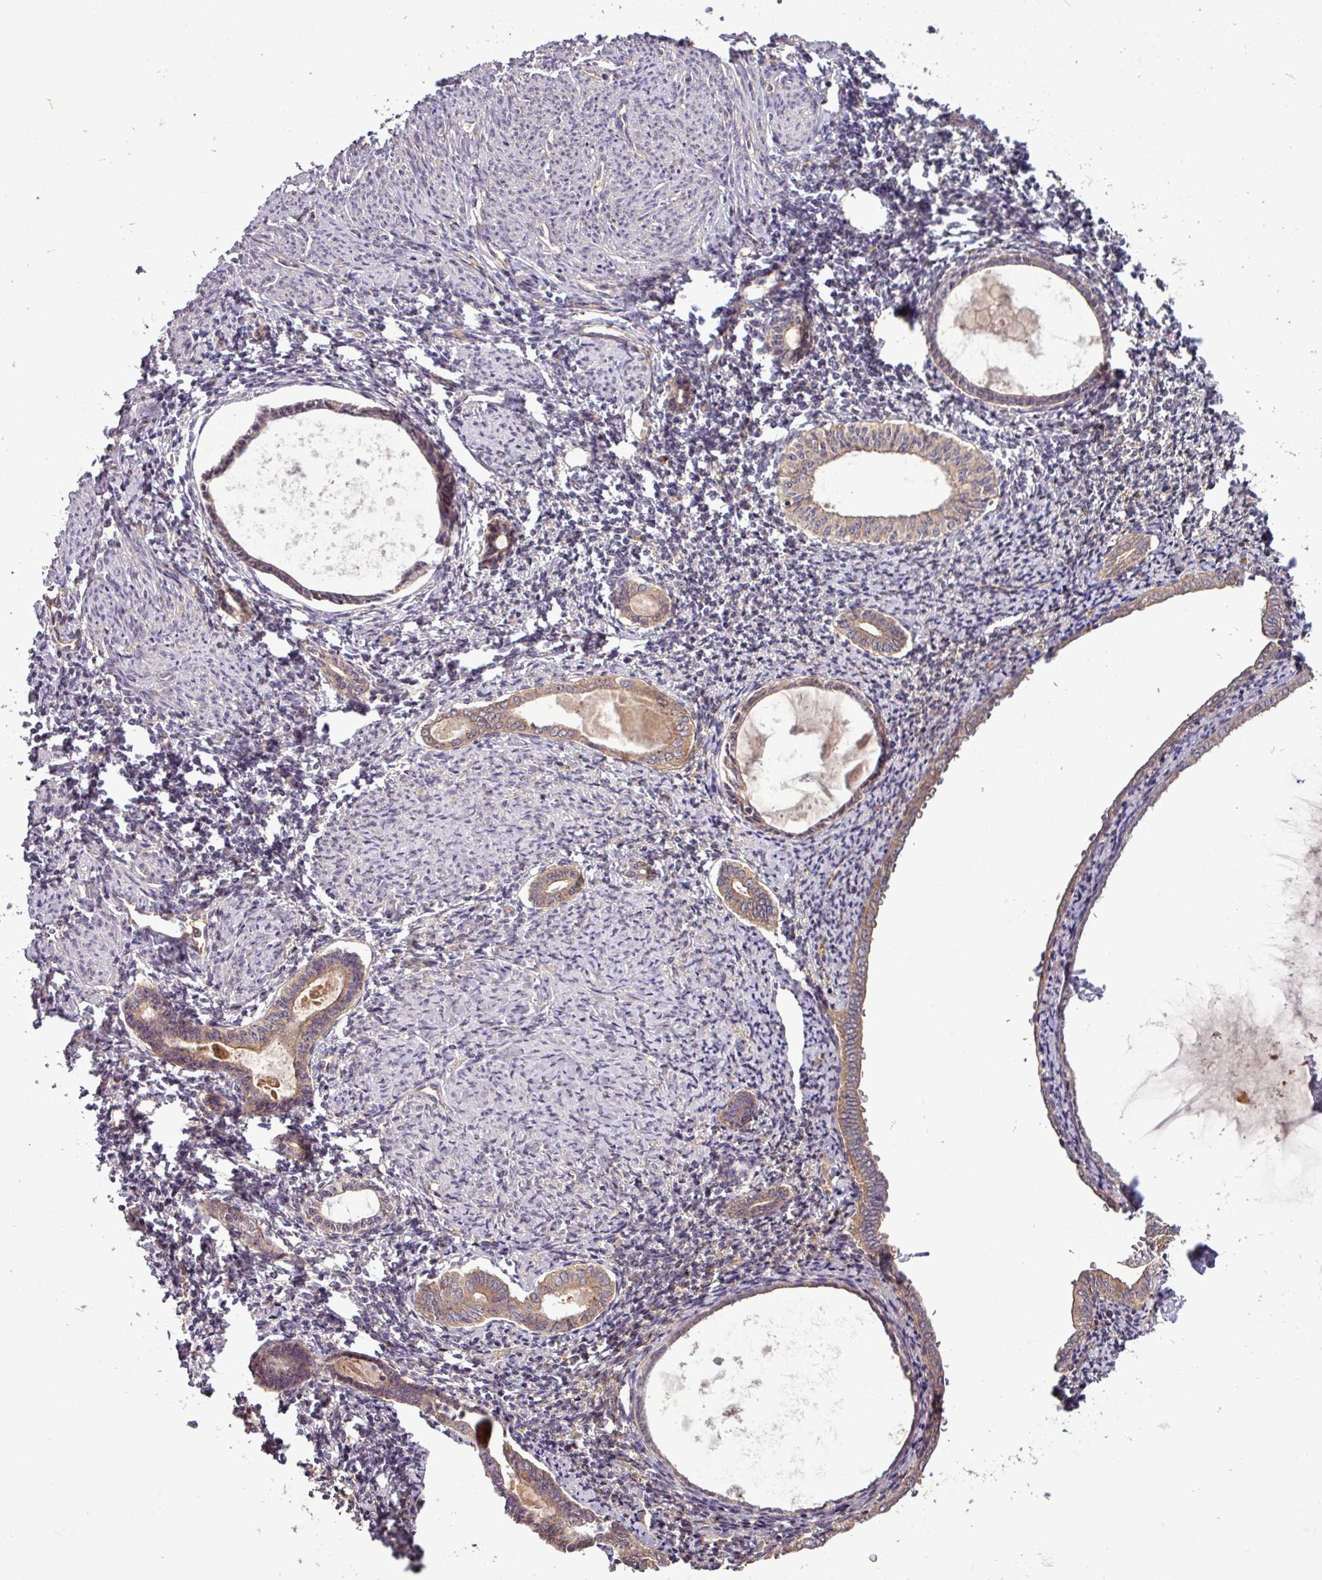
{"staining": {"intensity": "moderate", "quantity": ">75%", "location": "cytoplasmic/membranous"}, "tissue": "endometrium", "cell_type": "Cells in endometrial stroma", "image_type": "normal", "snomed": [{"axis": "morphology", "description": "Normal tissue, NOS"}, {"axis": "topography", "description": "Endometrium"}], "caption": "The immunohistochemical stain labels moderate cytoplasmic/membranous positivity in cells in endometrial stroma of benign endometrium. The staining was performed using DAB (3,3'-diaminobenzidine), with brown indicating positive protein expression. Nuclei are stained blue with hematoxylin.", "gene": "SIRPB2", "patient": {"sex": "female", "age": 63}}